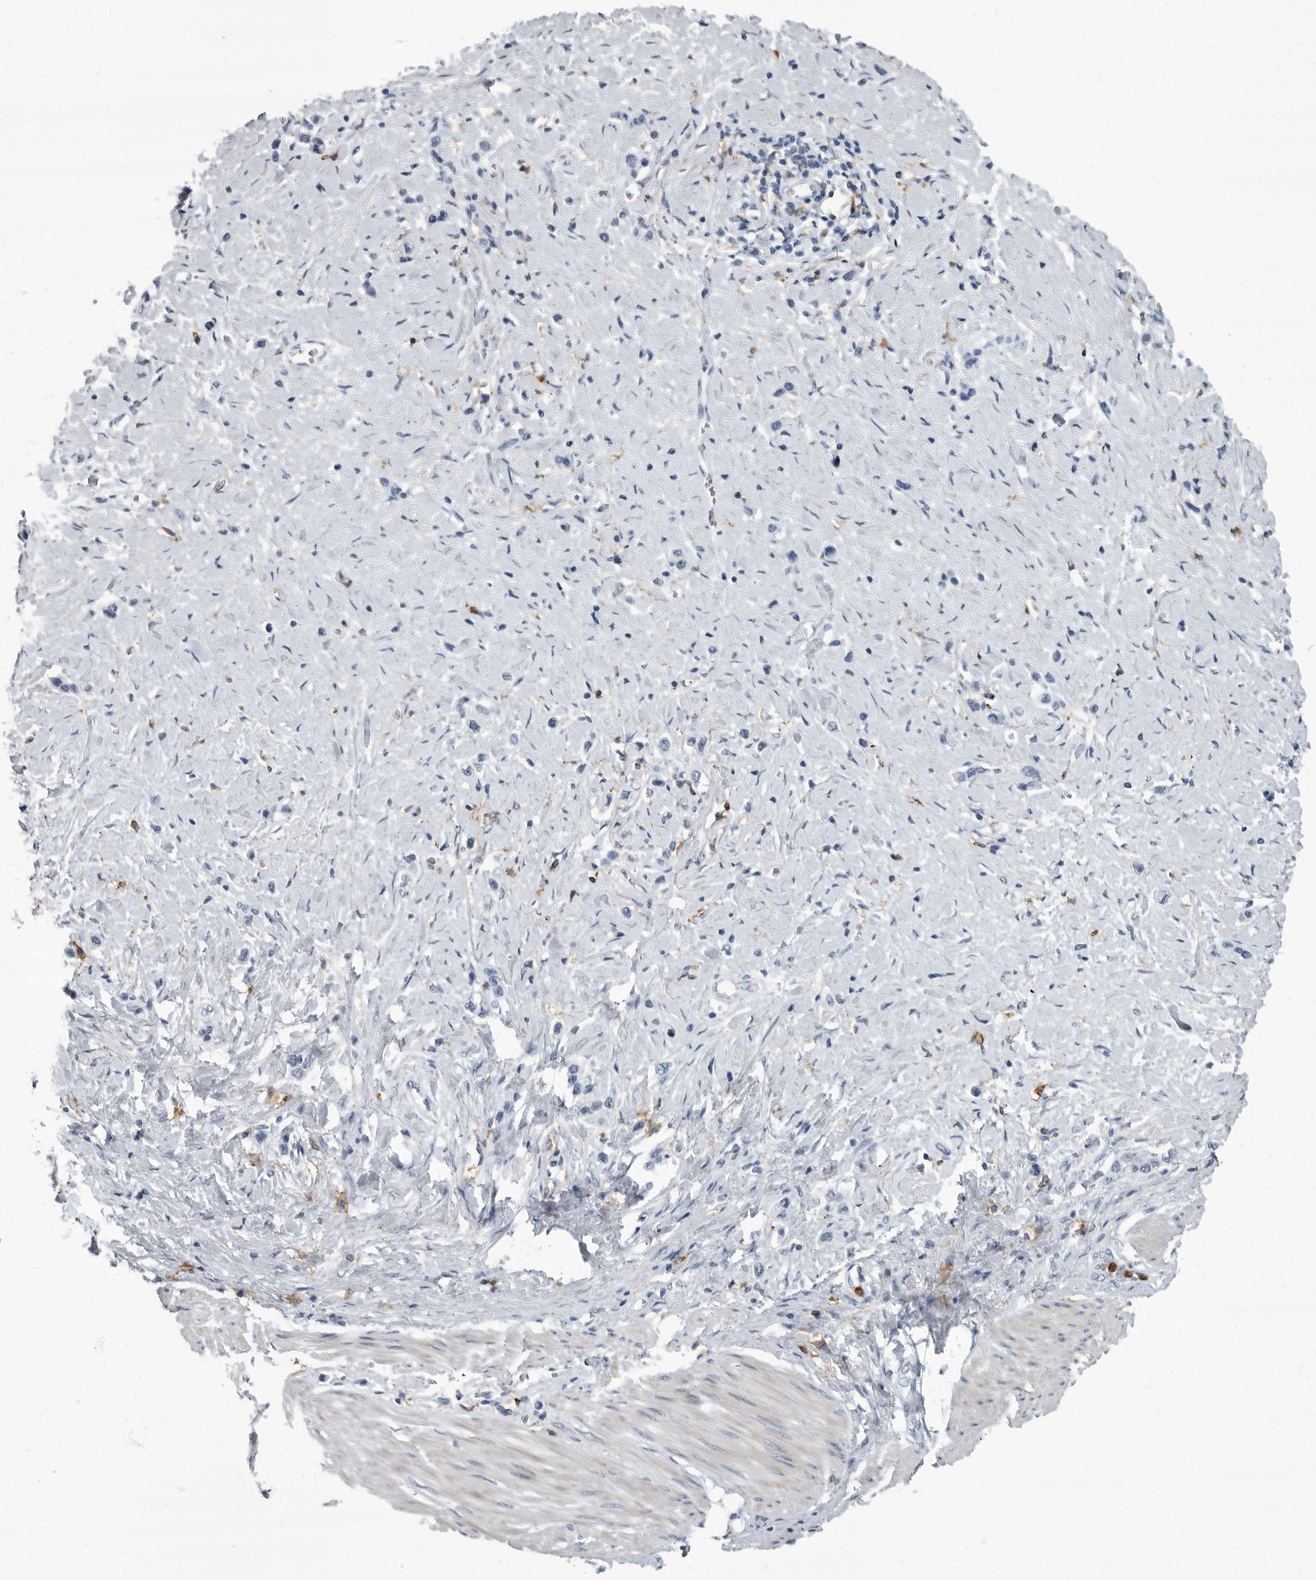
{"staining": {"intensity": "negative", "quantity": "none", "location": "none"}, "tissue": "stomach cancer", "cell_type": "Tumor cells", "image_type": "cancer", "snomed": [{"axis": "morphology", "description": "Adenocarcinoma, NOS"}, {"axis": "topography", "description": "Stomach"}], "caption": "Tumor cells are negative for brown protein staining in adenocarcinoma (stomach). The staining is performed using DAB brown chromogen with nuclei counter-stained in using hematoxylin.", "gene": "FCER1G", "patient": {"sex": "female", "age": 65}}